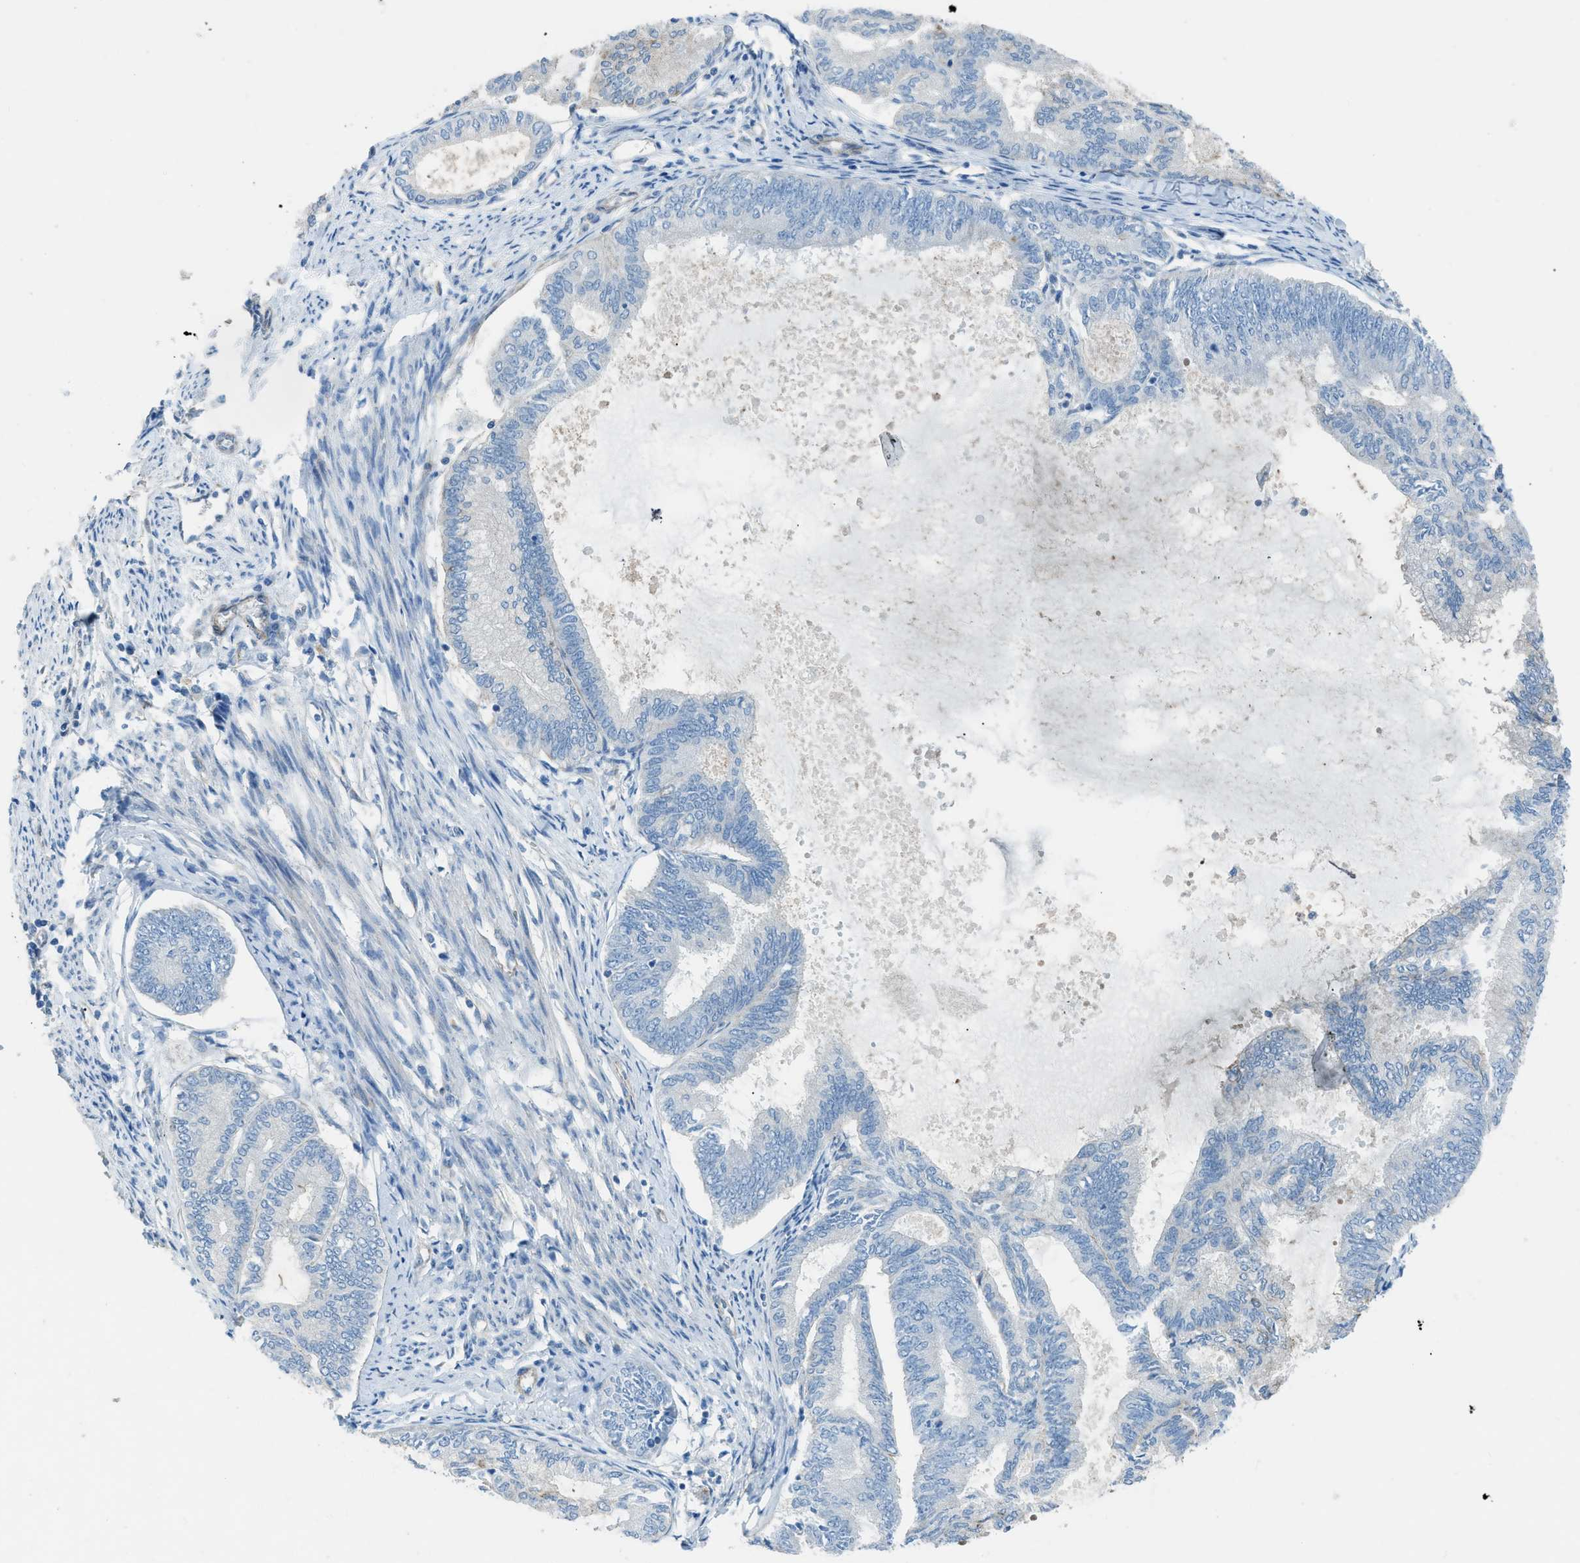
{"staining": {"intensity": "negative", "quantity": "none", "location": "none"}, "tissue": "endometrial cancer", "cell_type": "Tumor cells", "image_type": "cancer", "snomed": [{"axis": "morphology", "description": "Adenocarcinoma, NOS"}, {"axis": "topography", "description": "Endometrium"}], "caption": "There is no significant expression in tumor cells of endometrial adenocarcinoma.", "gene": "PRKN", "patient": {"sex": "female", "age": 86}}